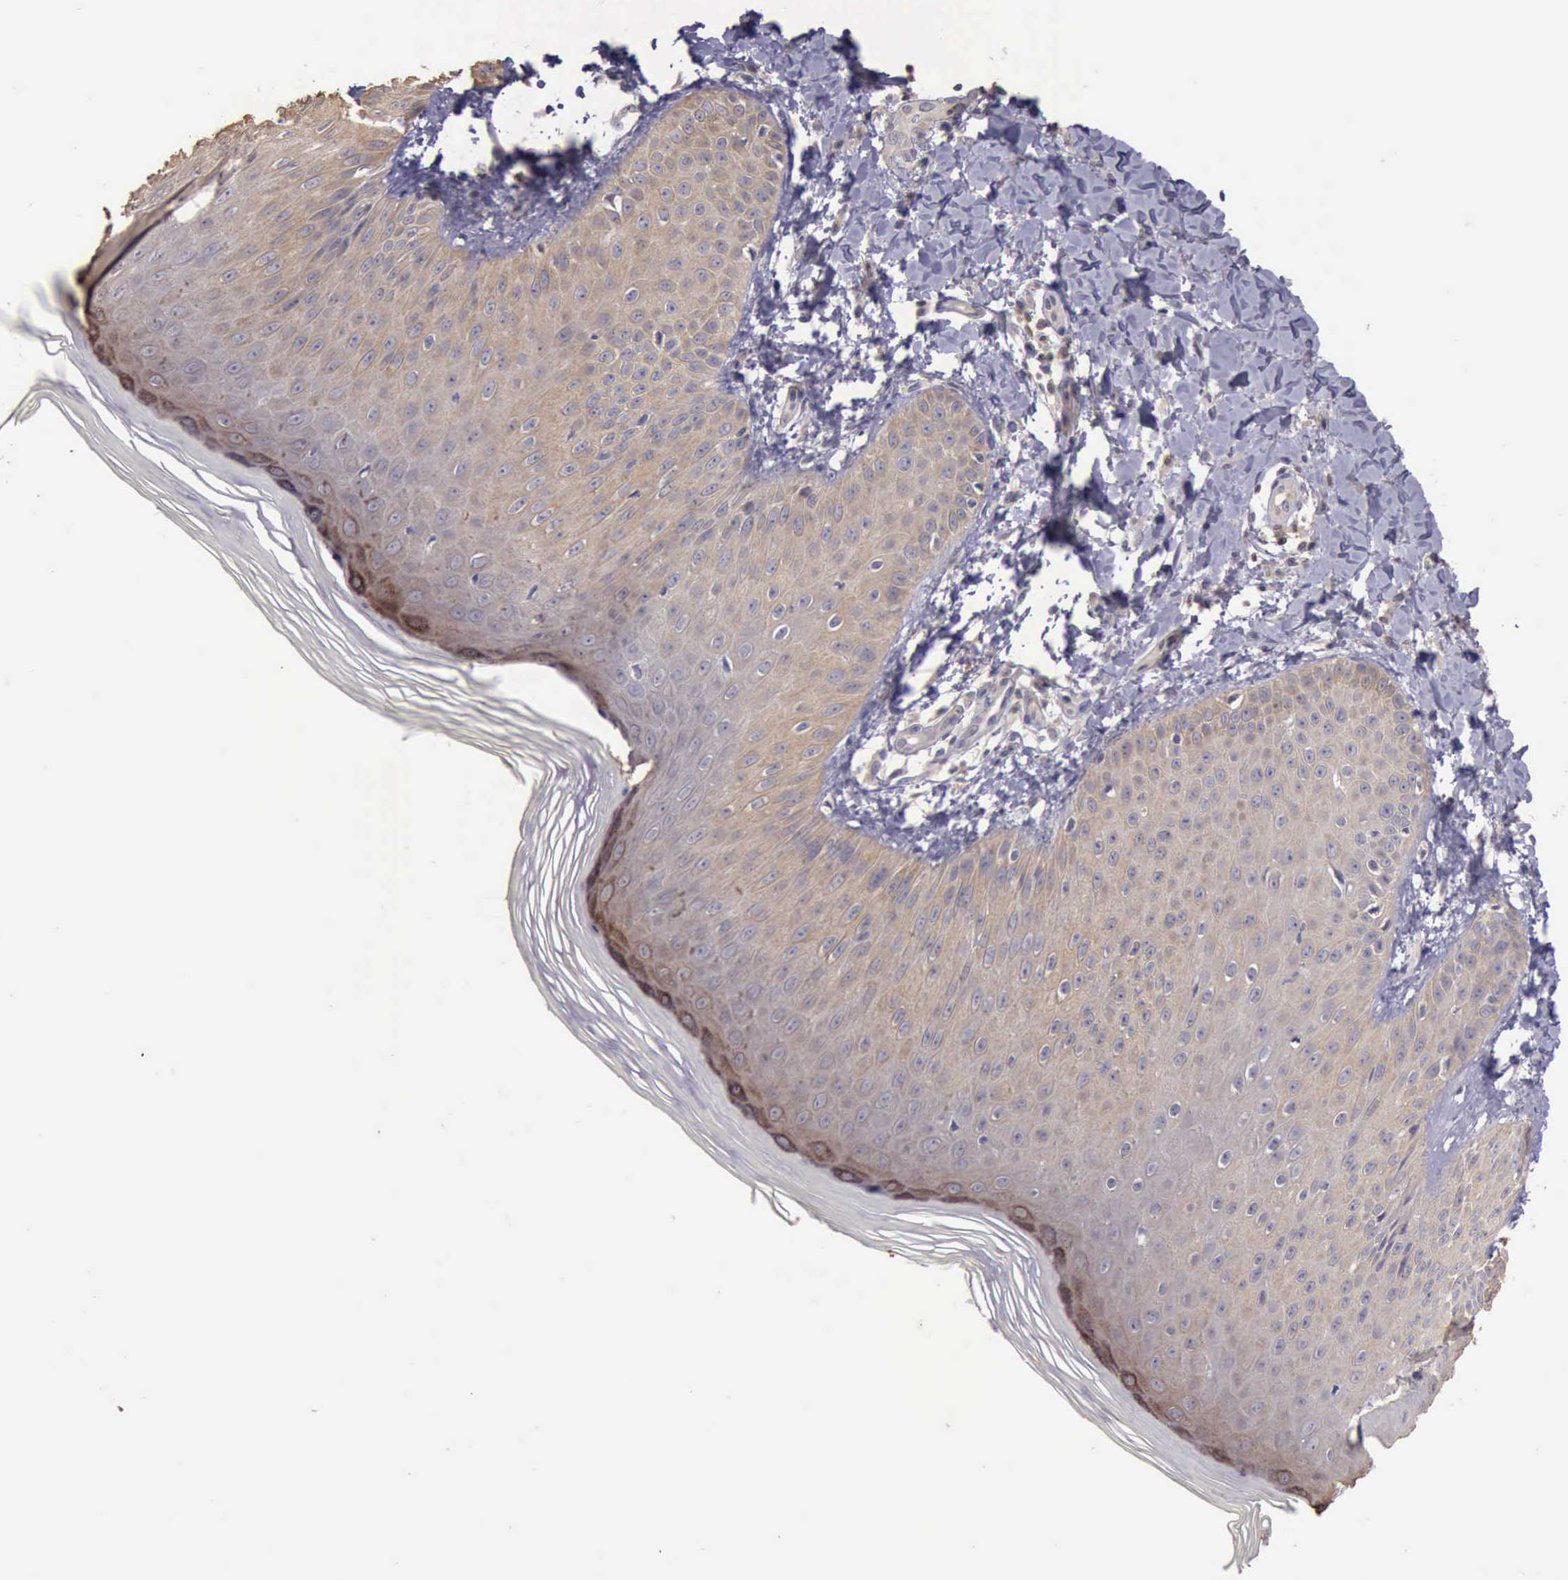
{"staining": {"intensity": "negative", "quantity": "none", "location": "none"}, "tissue": "skin", "cell_type": "Epidermal cells", "image_type": "normal", "snomed": [{"axis": "morphology", "description": "Normal tissue, NOS"}, {"axis": "morphology", "description": "Inflammation, NOS"}, {"axis": "topography", "description": "Soft tissue"}, {"axis": "topography", "description": "Anal"}], "caption": "There is no significant expression in epidermal cells of skin. Brightfield microscopy of immunohistochemistry stained with DAB (3,3'-diaminobenzidine) (brown) and hematoxylin (blue), captured at high magnification.", "gene": "RAB39B", "patient": {"sex": "female", "age": 15}}